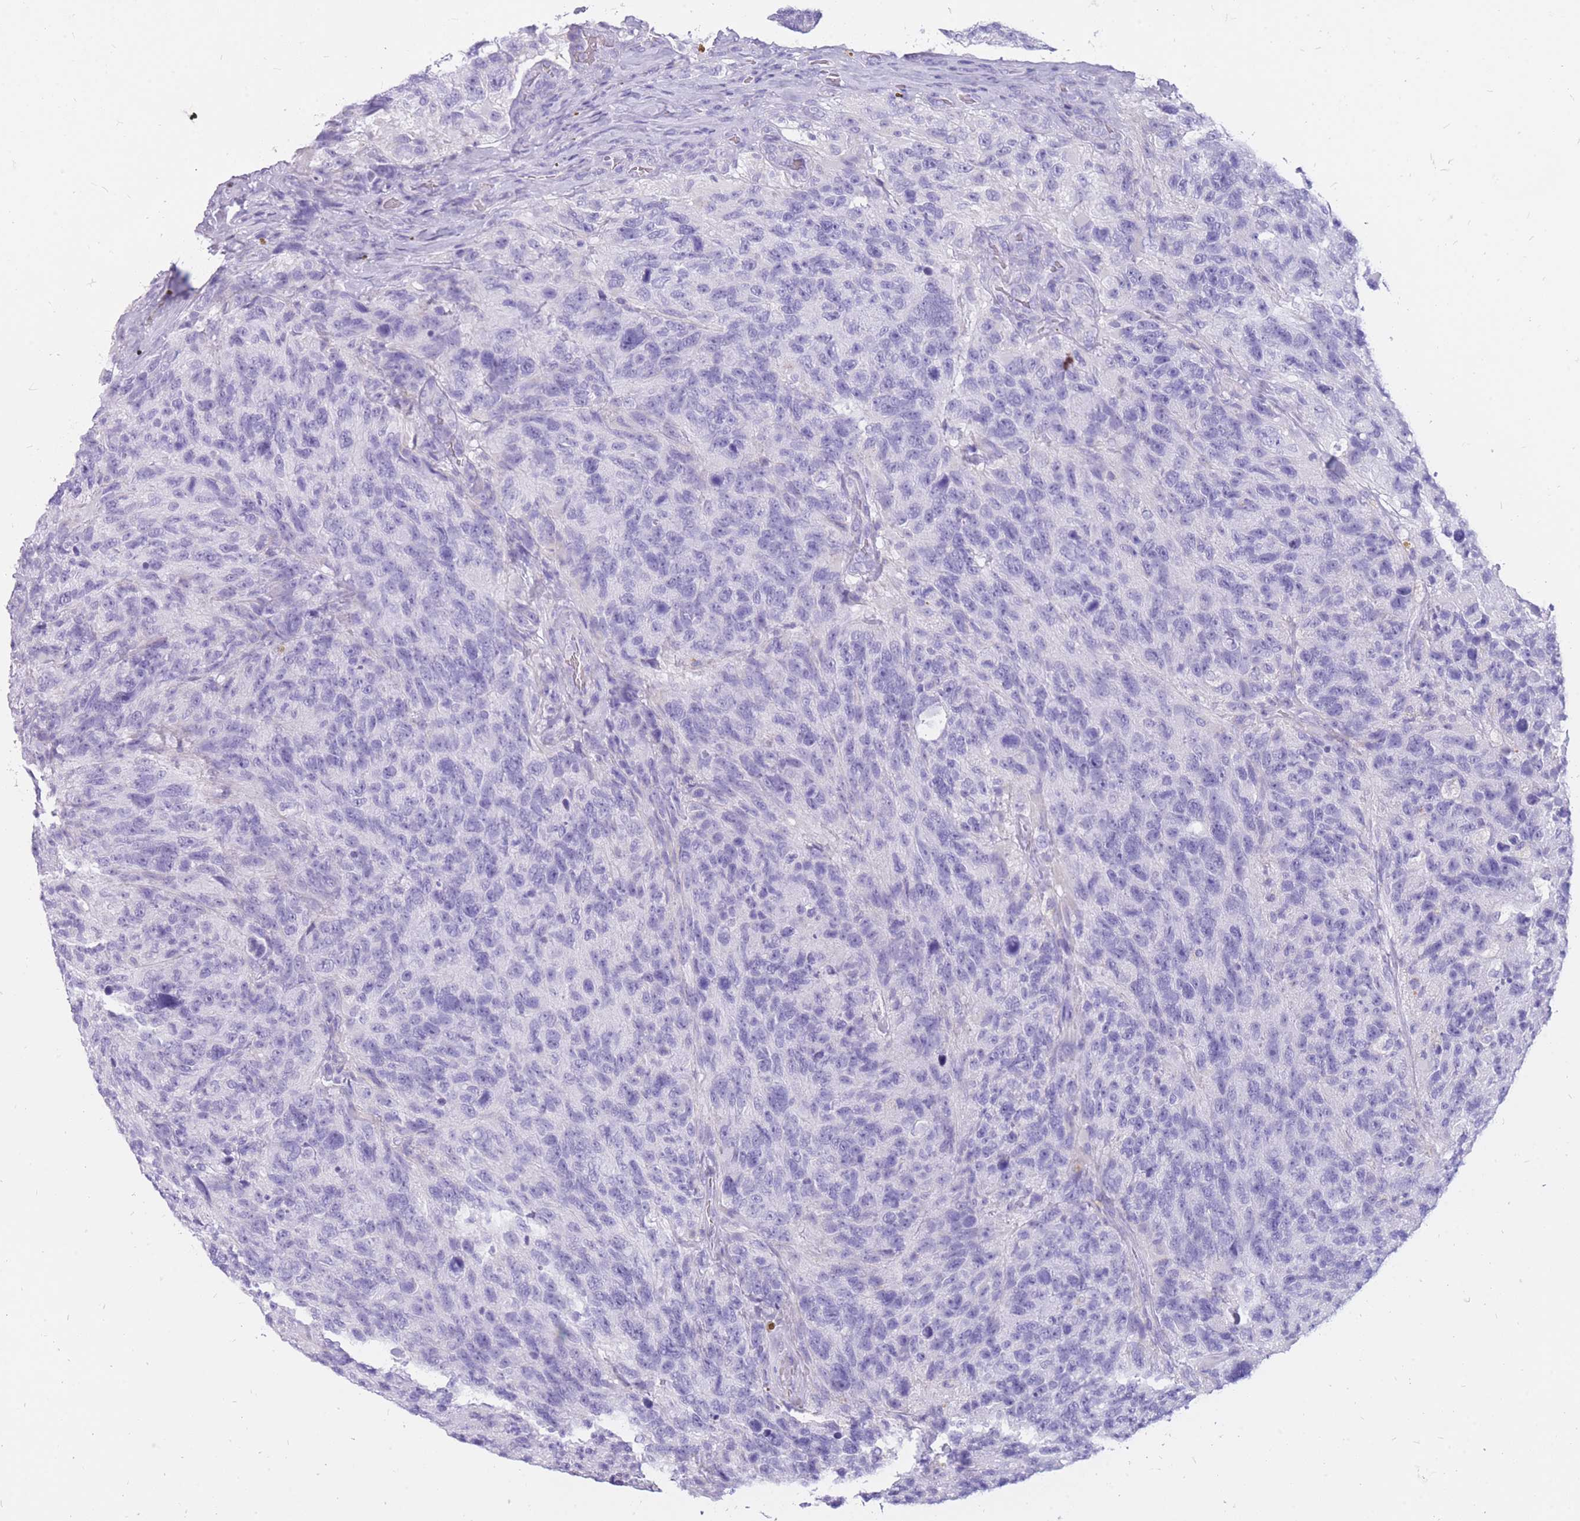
{"staining": {"intensity": "negative", "quantity": "none", "location": "none"}, "tissue": "glioma", "cell_type": "Tumor cells", "image_type": "cancer", "snomed": [{"axis": "morphology", "description": "Glioma, malignant, High grade"}, {"axis": "topography", "description": "Brain"}], "caption": "Immunohistochemical staining of human glioma reveals no significant positivity in tumor cells.", "gene": "CYP21A2", "patient": {"sex": "male", "age": 69}}